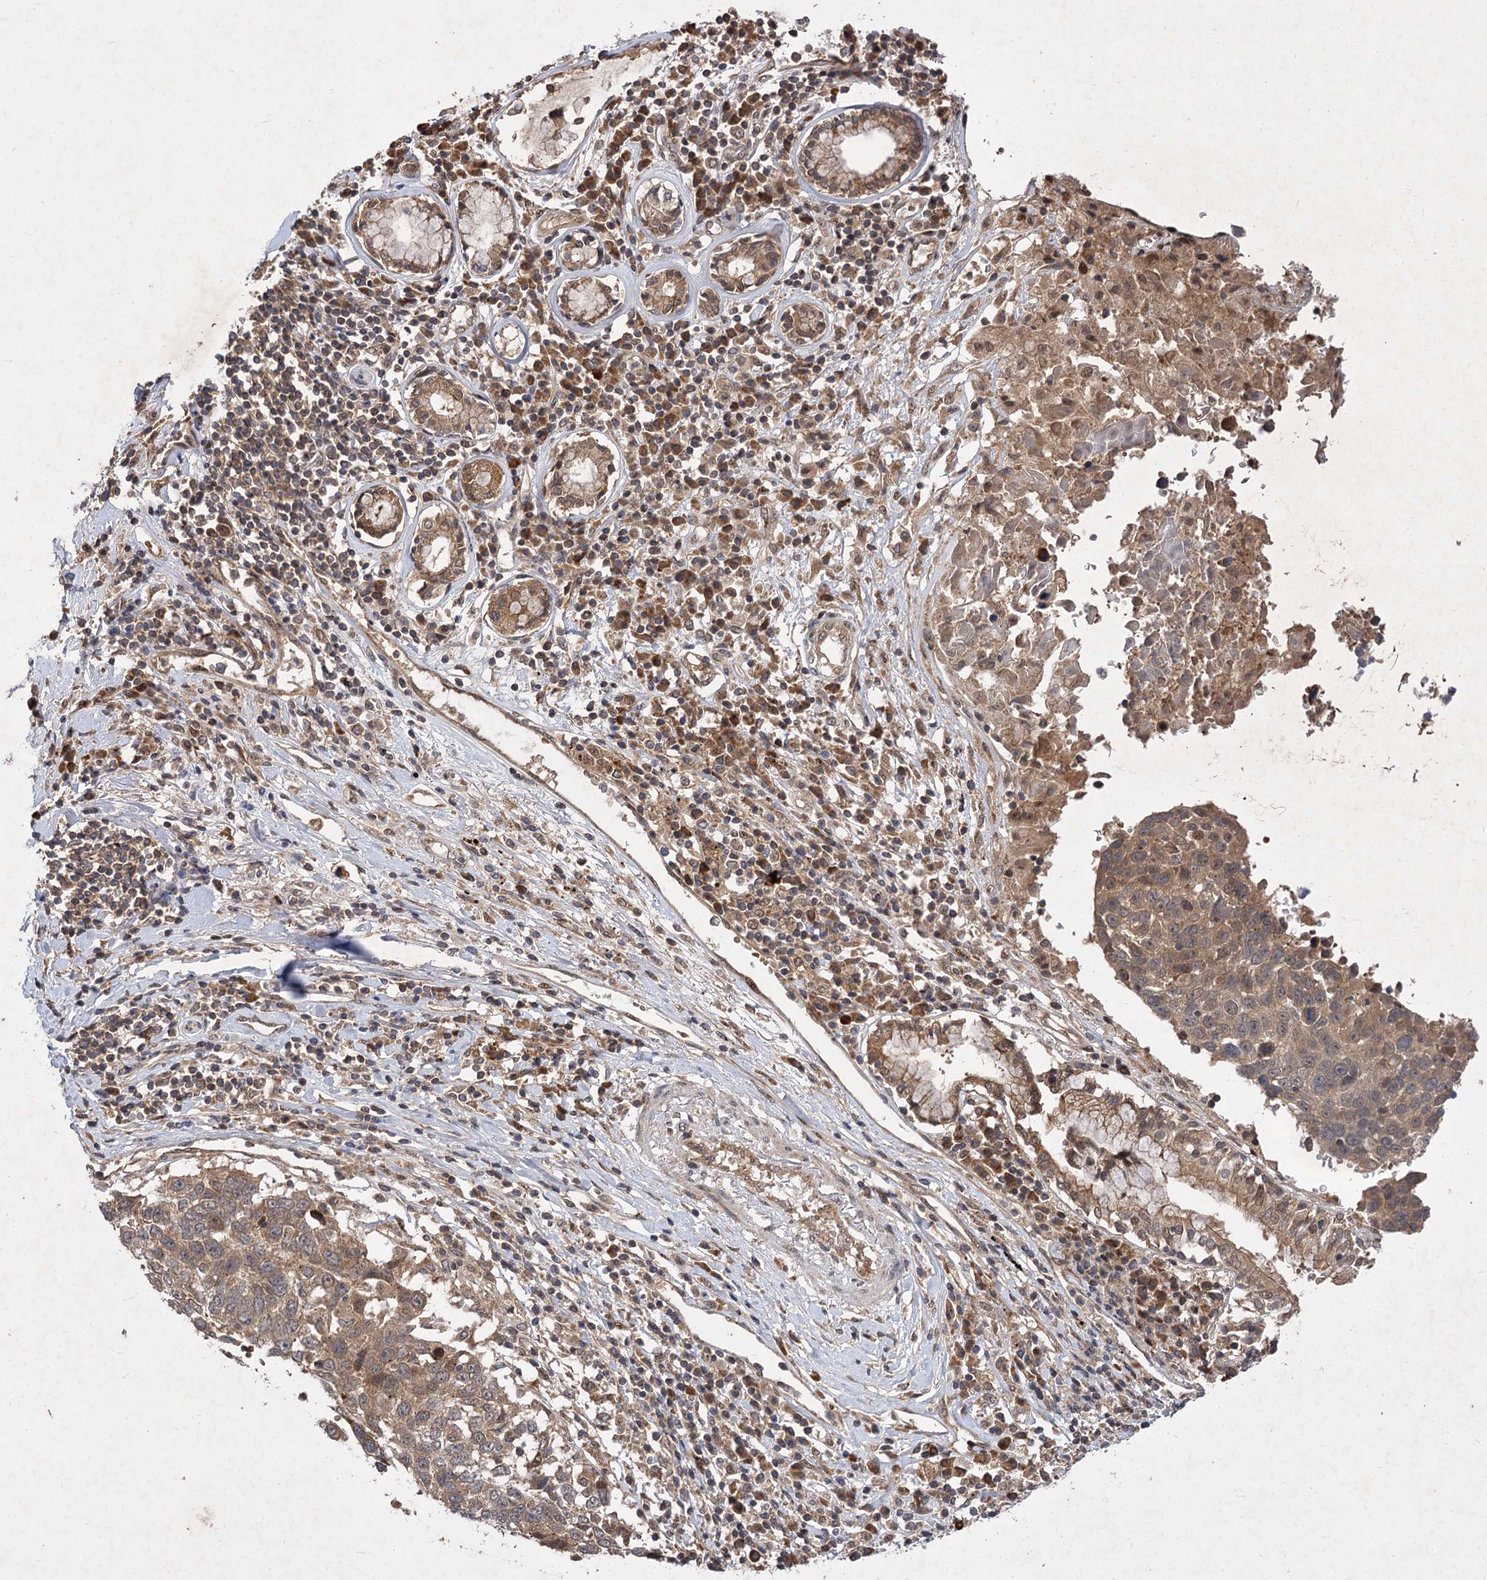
{"staining": {"intensity": "moderate", "quantity": ">75%", "location": "cytoplasmic/membranous"}, "tissue": "lung cancer", "cell_type": "Tumor cells", "image_type": "cancer", "snomed": [{"axis": "morphology", "description": "Squamous cell carcinoma, NOS"}, {"axis": "topography", "description": "Lung"}], "caption": "Immunohistochemical staining of human squamous cell carcinoma (lung) exhibits medium levels of moderate cytoplasmic/membranous protein positivity in approximately >75% of tumor cells.", "gene": "FBXW8", "patient": {"sex": "male", "age": 66}}